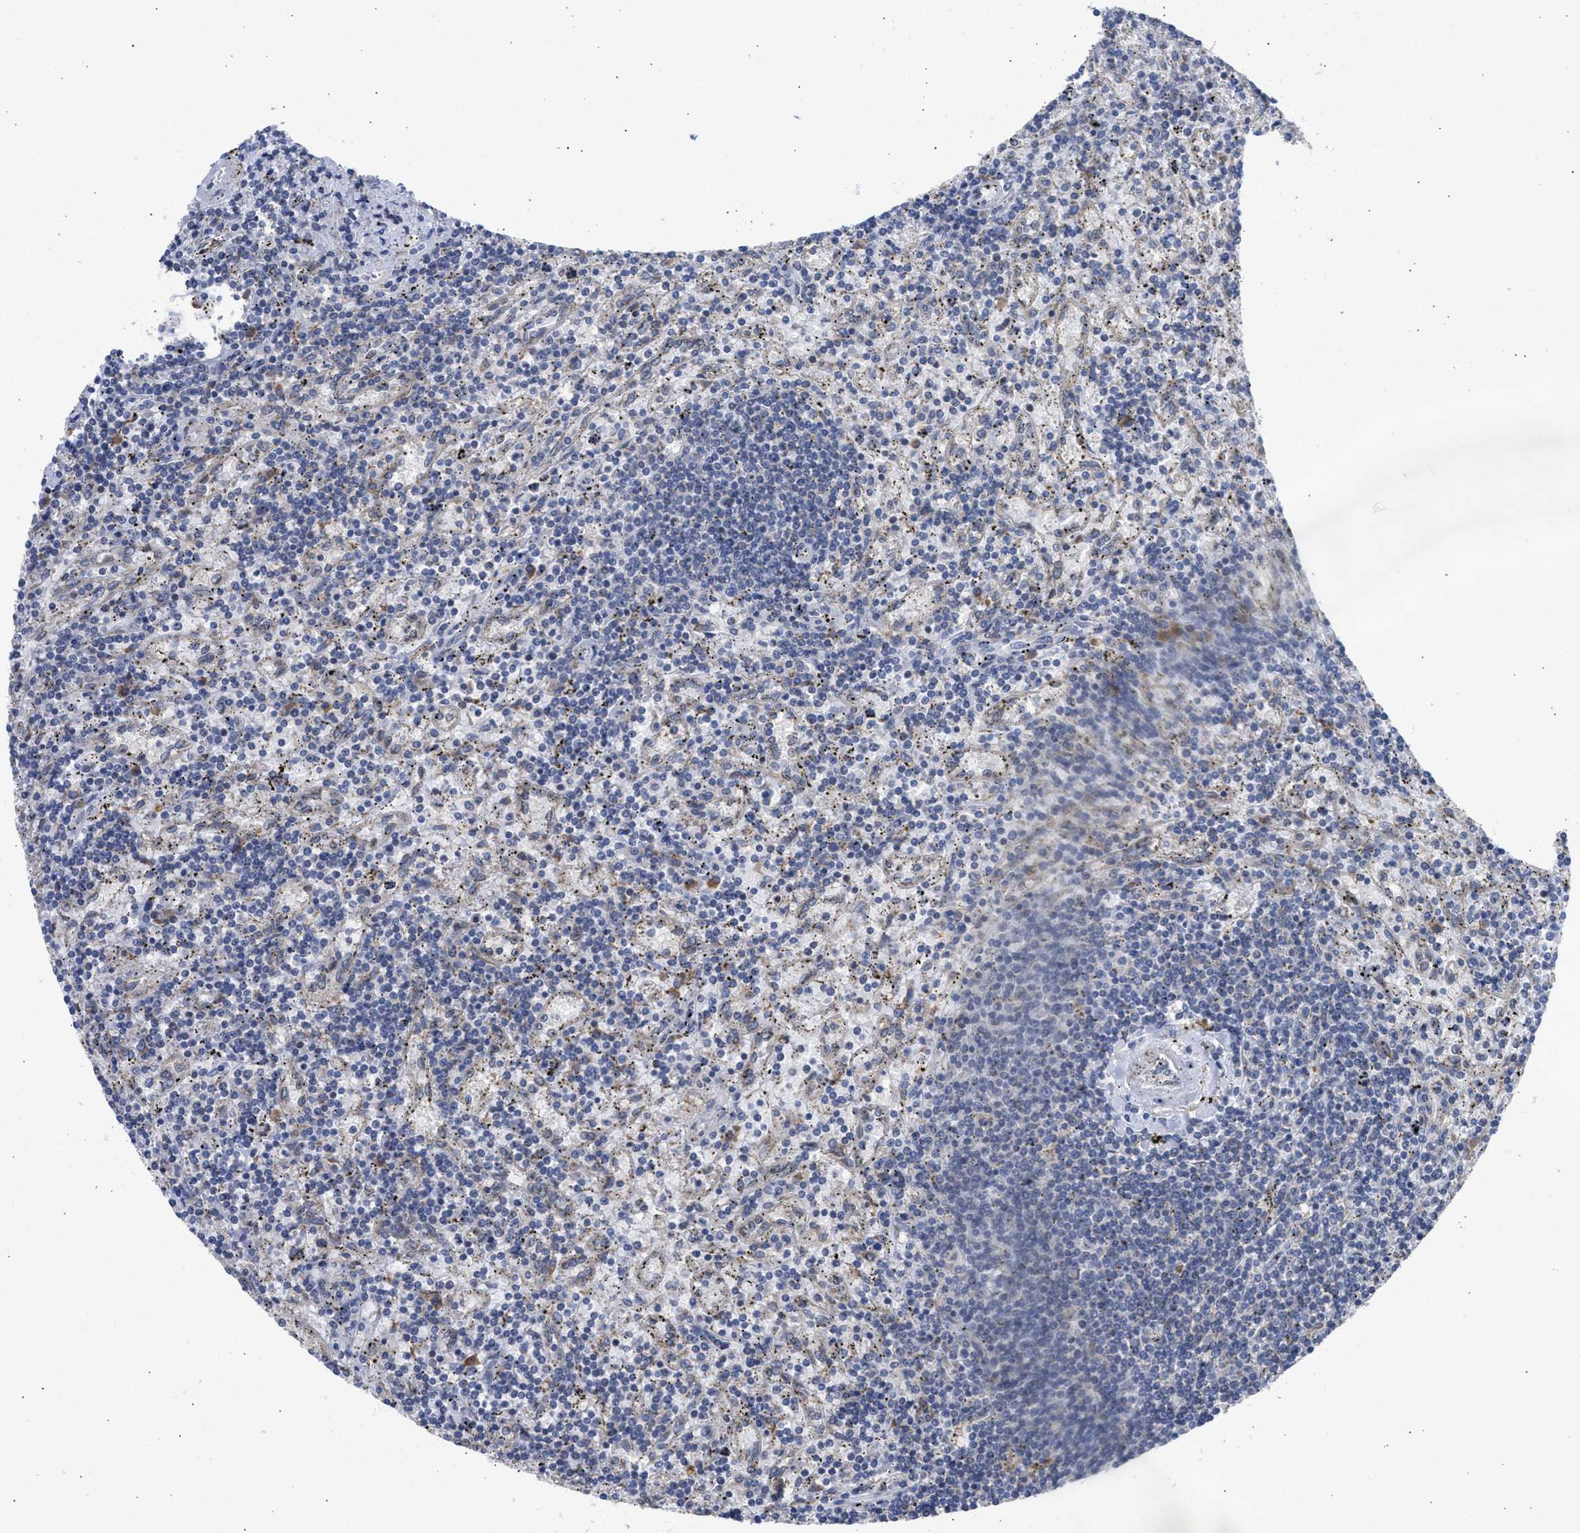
{"staining": {"intensity": "negative", "quantity": "none", "location": "none"}, "tissue": "lymphoma", "cell_type": "Tumor cells", "image_type": "cancer", "snomed": [{"axis": "morphology", "description": "Malignant lymphoma, non-Hodgkin's type, Low grade"}, {"axis": "topography", "description": "Spleen"}], "caption": "Human low-grade malignant lymphoma, non-Hodgkin's type stained for a protein using immunohistochemistry demonstrates no positivity in tumor cells.", "gene": "TMED1", "patient": {"sex": "male", "age": 76}}